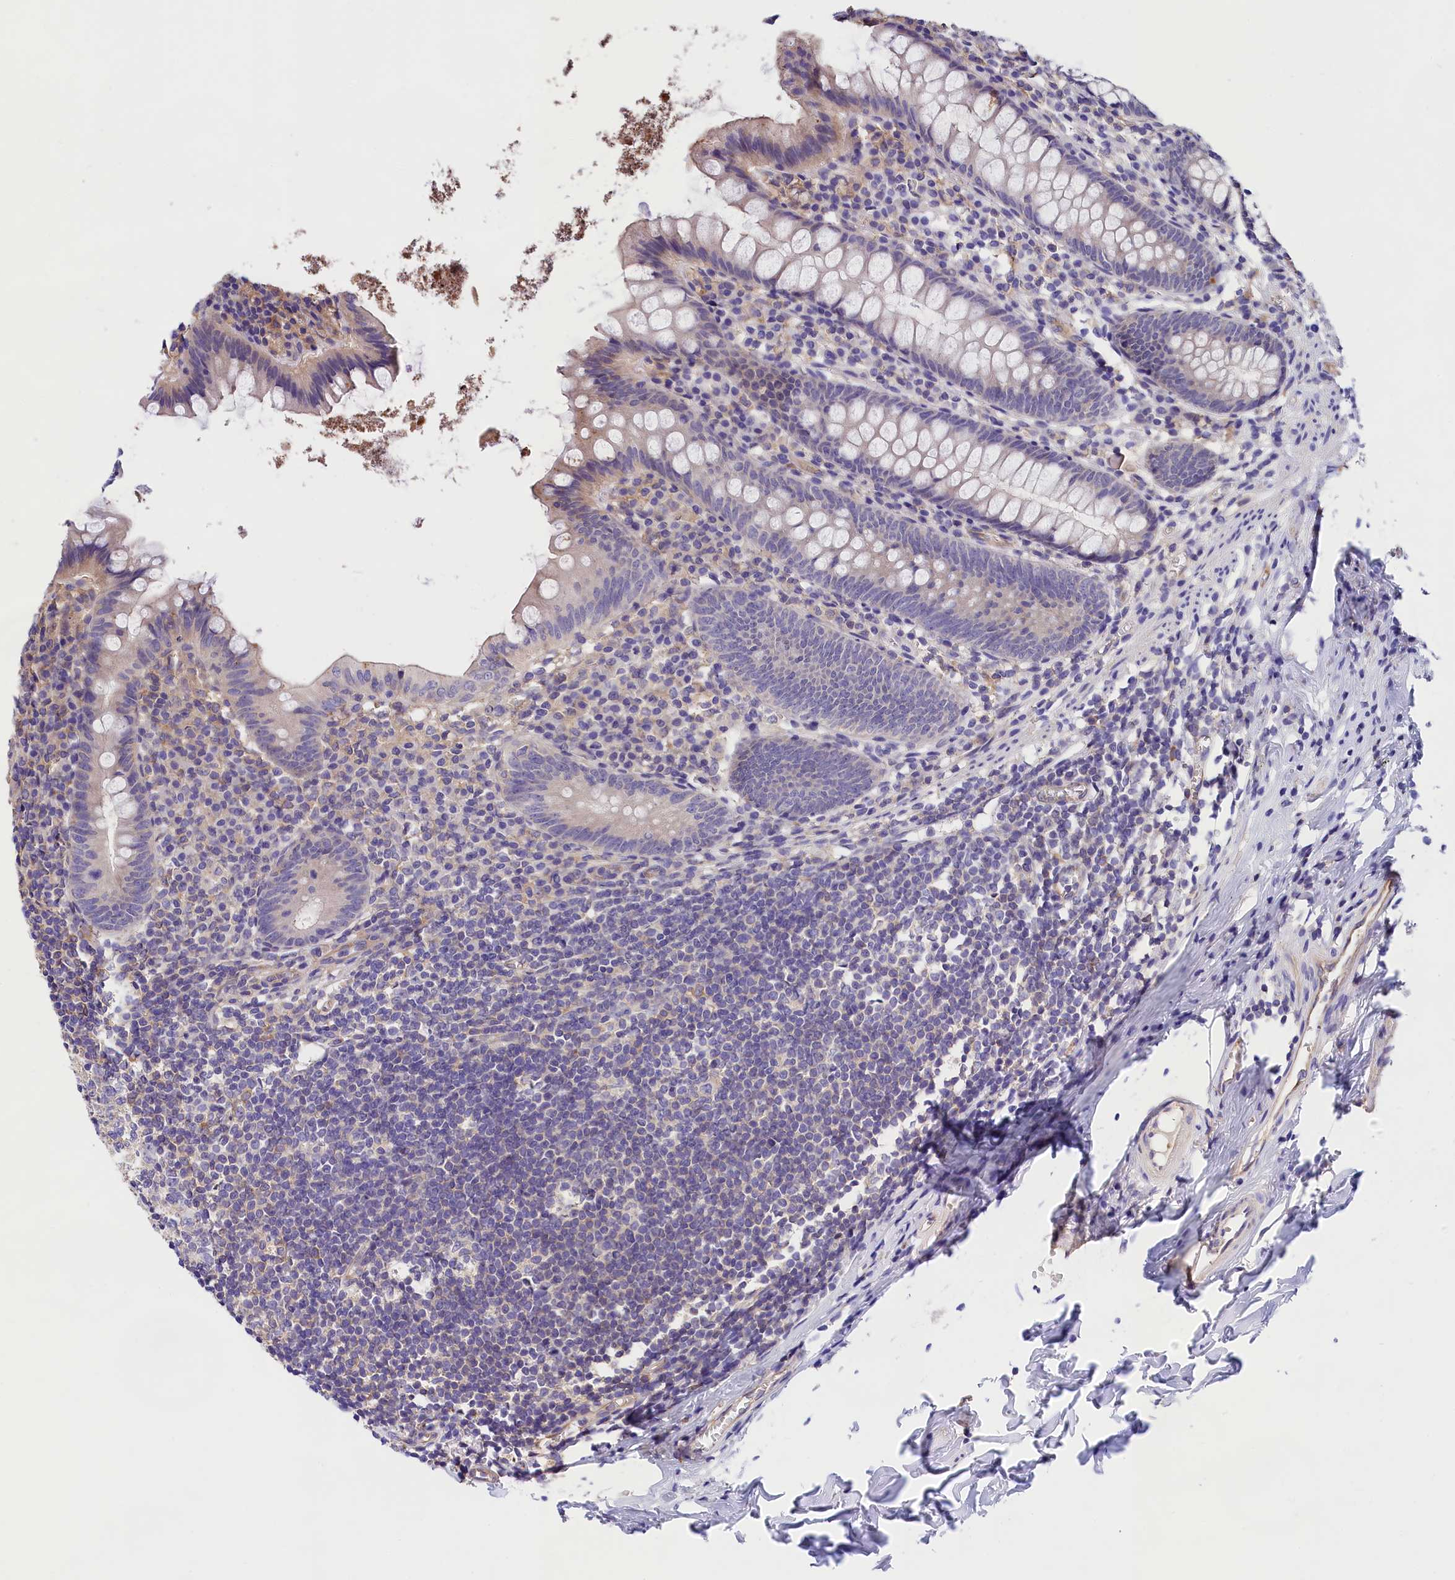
{"staining": {"intensity": "weak", "quantity": "<25%", "location": "cytoplasmic/membranous"}, "tissue": "appendix", "cell_type": "Glandular cells", "image_type": "normal", "snomed": [{"axis": "morphology", "description": "Normal tissue, NOS"}, {"axis": "topography", "description": "Appendix"}], "caption": "Immunohistochemistry of unremarkable appendix reveals no positivity in glandular cells.", "gene": "OAS3", "patient": {"sex": "female", "age": 51}}